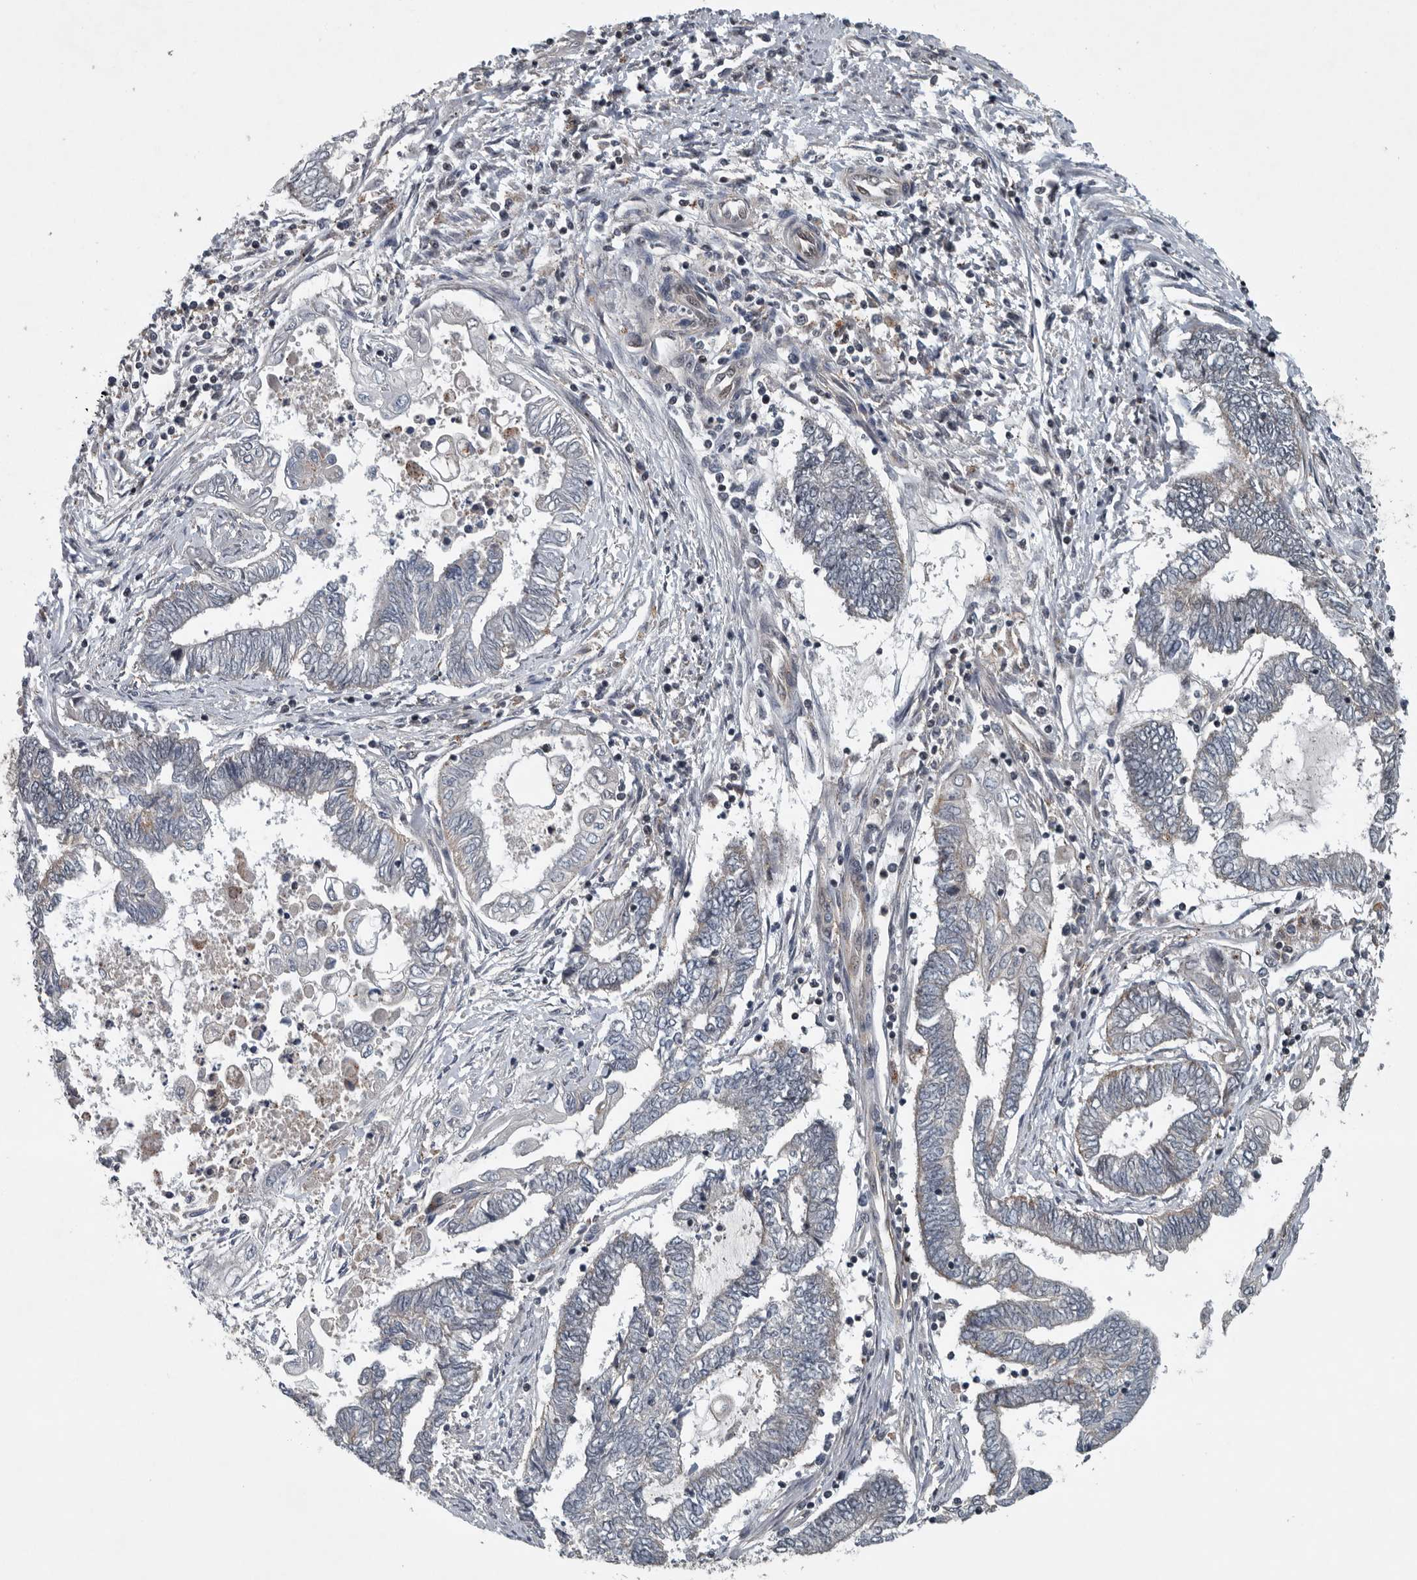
{"staining": {"intensity": "negative", "quantity": "none", "location": "none"}, "tissue": "endometrial cancer", "cell_type": "Tumor cells", "image_type": "cancer", "snomed": [{"axis": "morphology", "description": "Adenocarcinoma, NOS"}, {"axis": "topography", "description": "Uterus"}, {"axis": "topography", "description": "Endometrium"}], "caption": "A high-resolution histopathology image shows immunohistochemistry staining of endometrial cancer, which displays no significant staining in tumor cells. (DAB immunohistochemistry, high magnification).", "gene": "SENP7", "patient": {"sex": "female", "age": 70}}